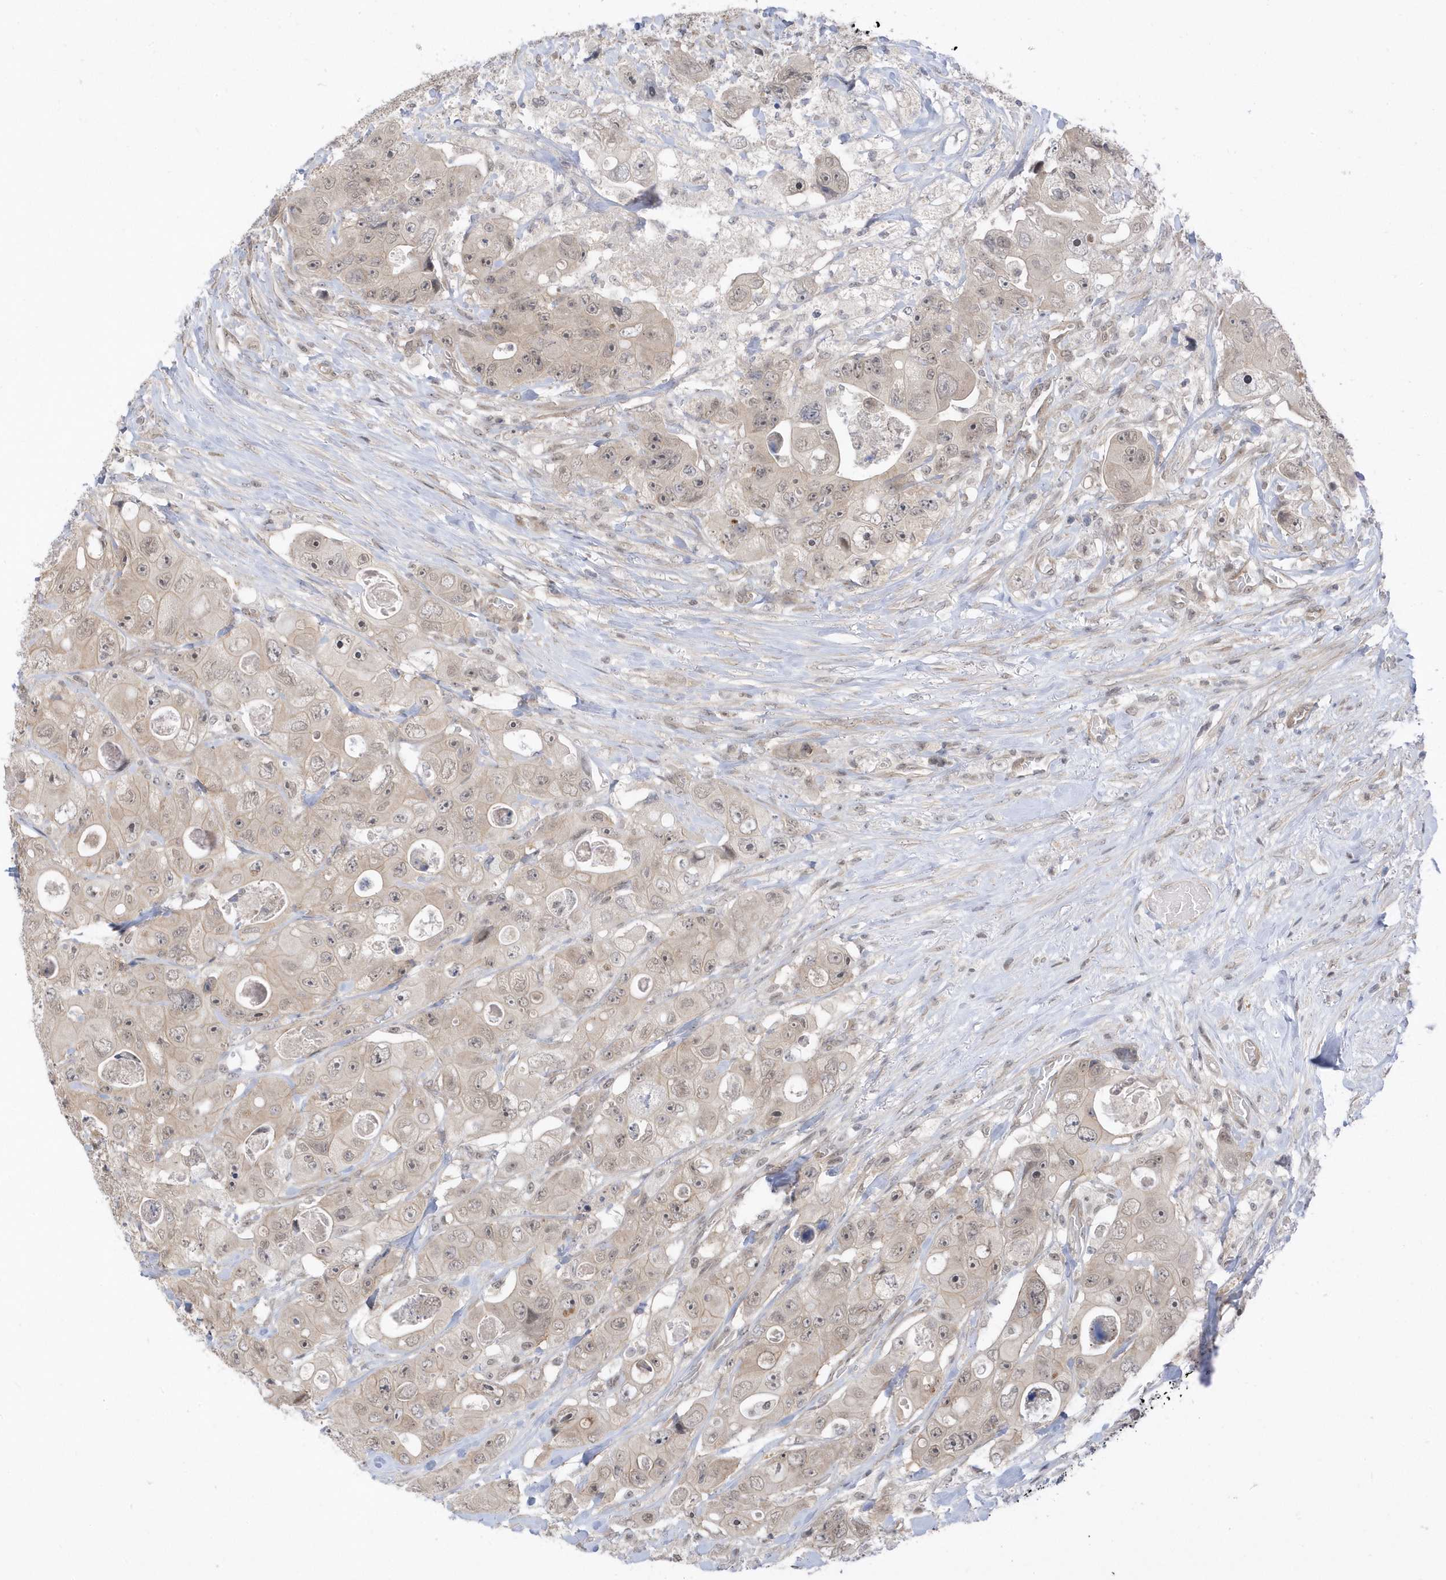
{"staining": {"intensity": "weak", "quantity": ">75%", "location": "cytoplasmic/membranous,nuclear"}, "tissue": "colorectal cancer", "cell_type": "Tumor cells", "image_type": "cancer", "snomed": [{"axis": "morphology", "description": "Adenocarcinoma, NOS"}, {"axis": "topography", "description": "Colon"}], "caption": "Brown immunohistochemical staining in human colorectal cancer demonstrates weak cytoplasmic/membranous and nuclear staining in approximately >75% of tumor cells.", "gene": "USP53", "patient": {"sex": "female", "age": 46}}